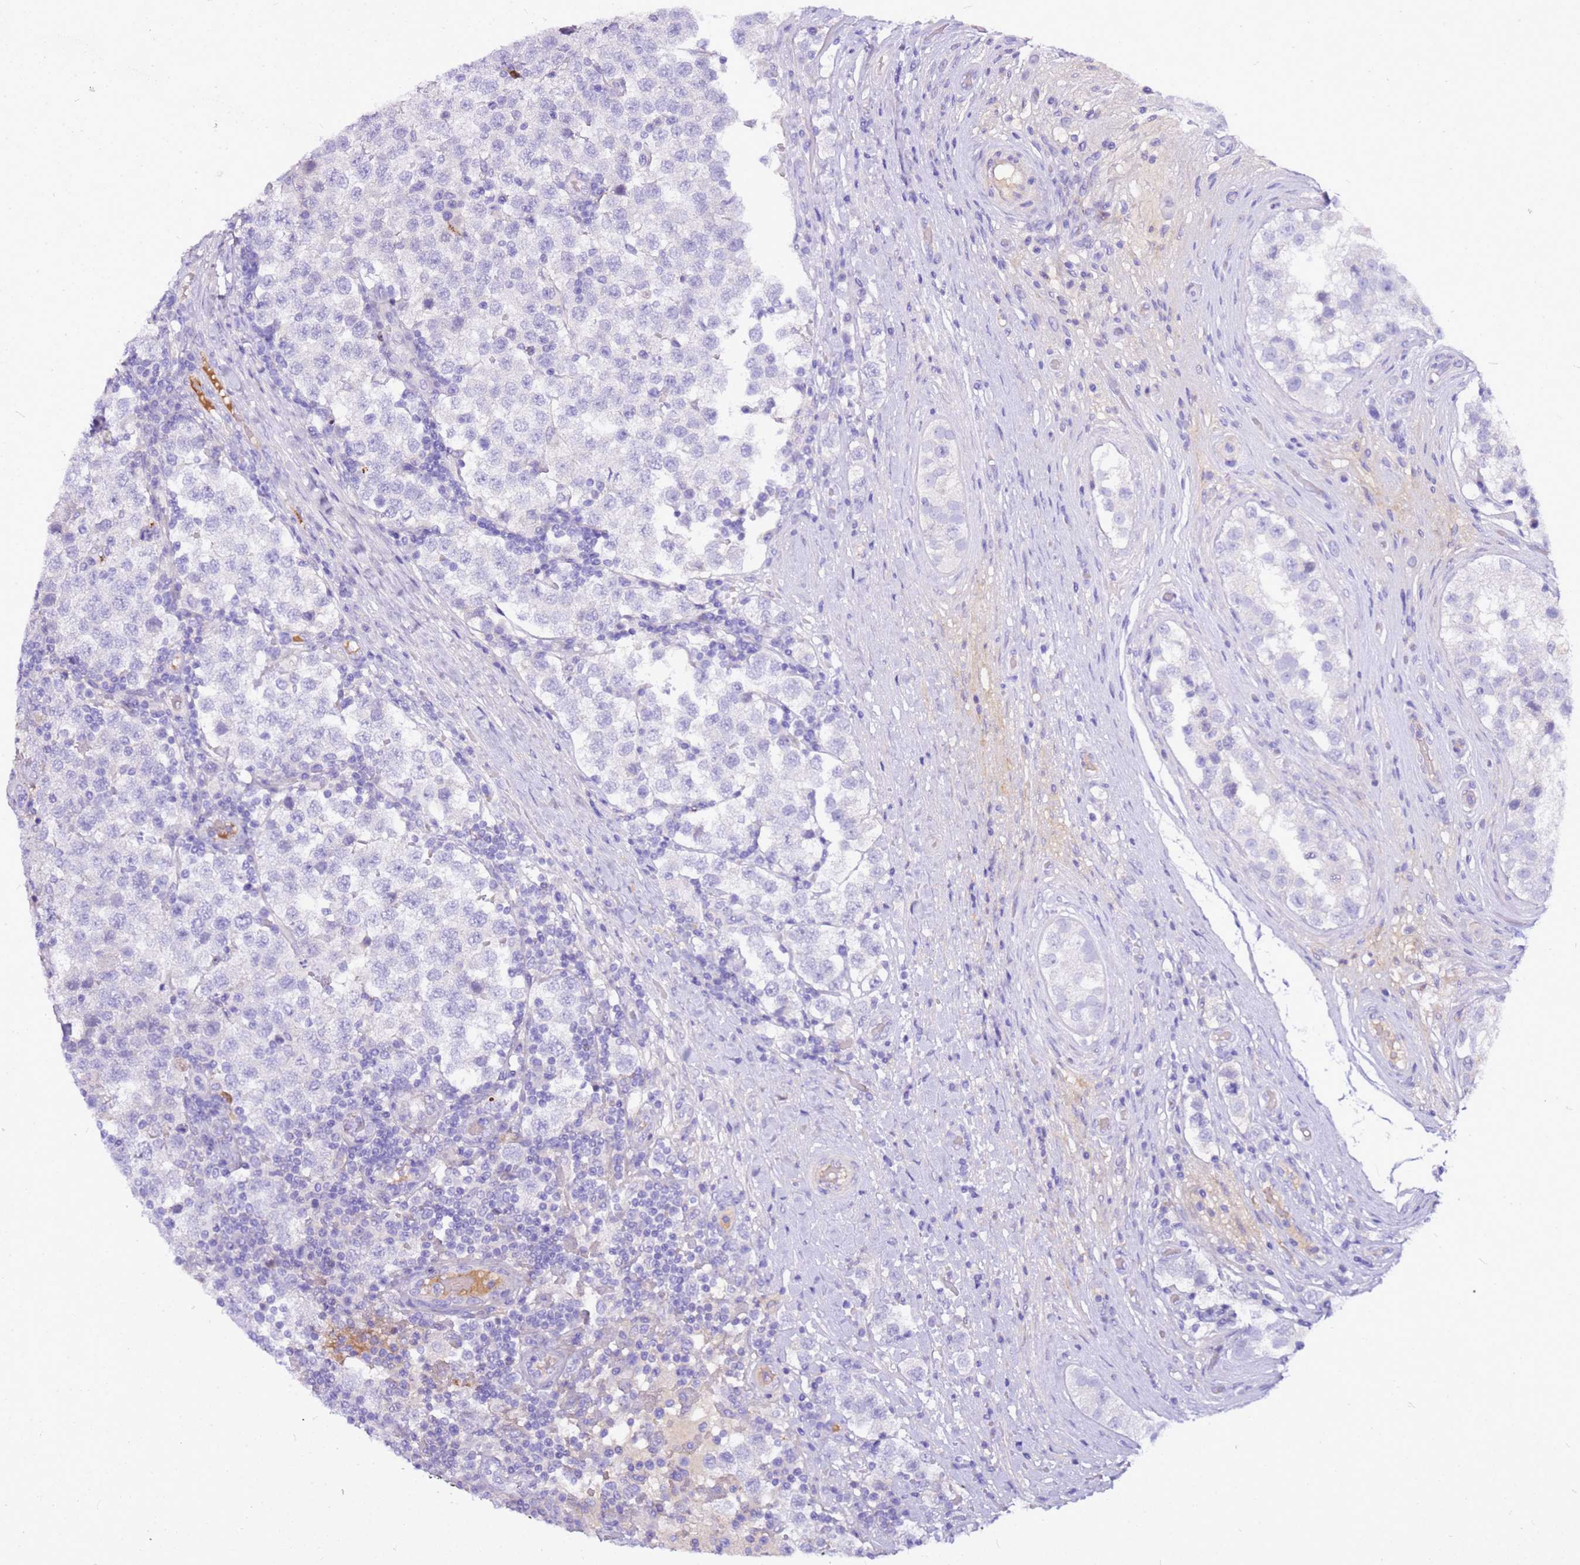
{"staining": {"intensity": "negative", "quantity": "none", "location": "none"}, "tissue": "testis cancer", "cell_type": "Tumor cells", "image_type": "cancer", "snomed": [{"axis": "morphology", "description": "Seminoma, NOS"}, {"axis": "topography", "description": "Testis"}], "caption": "IHC of human testis cancer reveals no expression in tumor cells. (Brightfield microscopy of DAB (3,3'-diaminobenzidine) immunohistochemistry at high magnification).", "gene": "DCDC2B", "patient": {"sex": "male", "age": 34}}